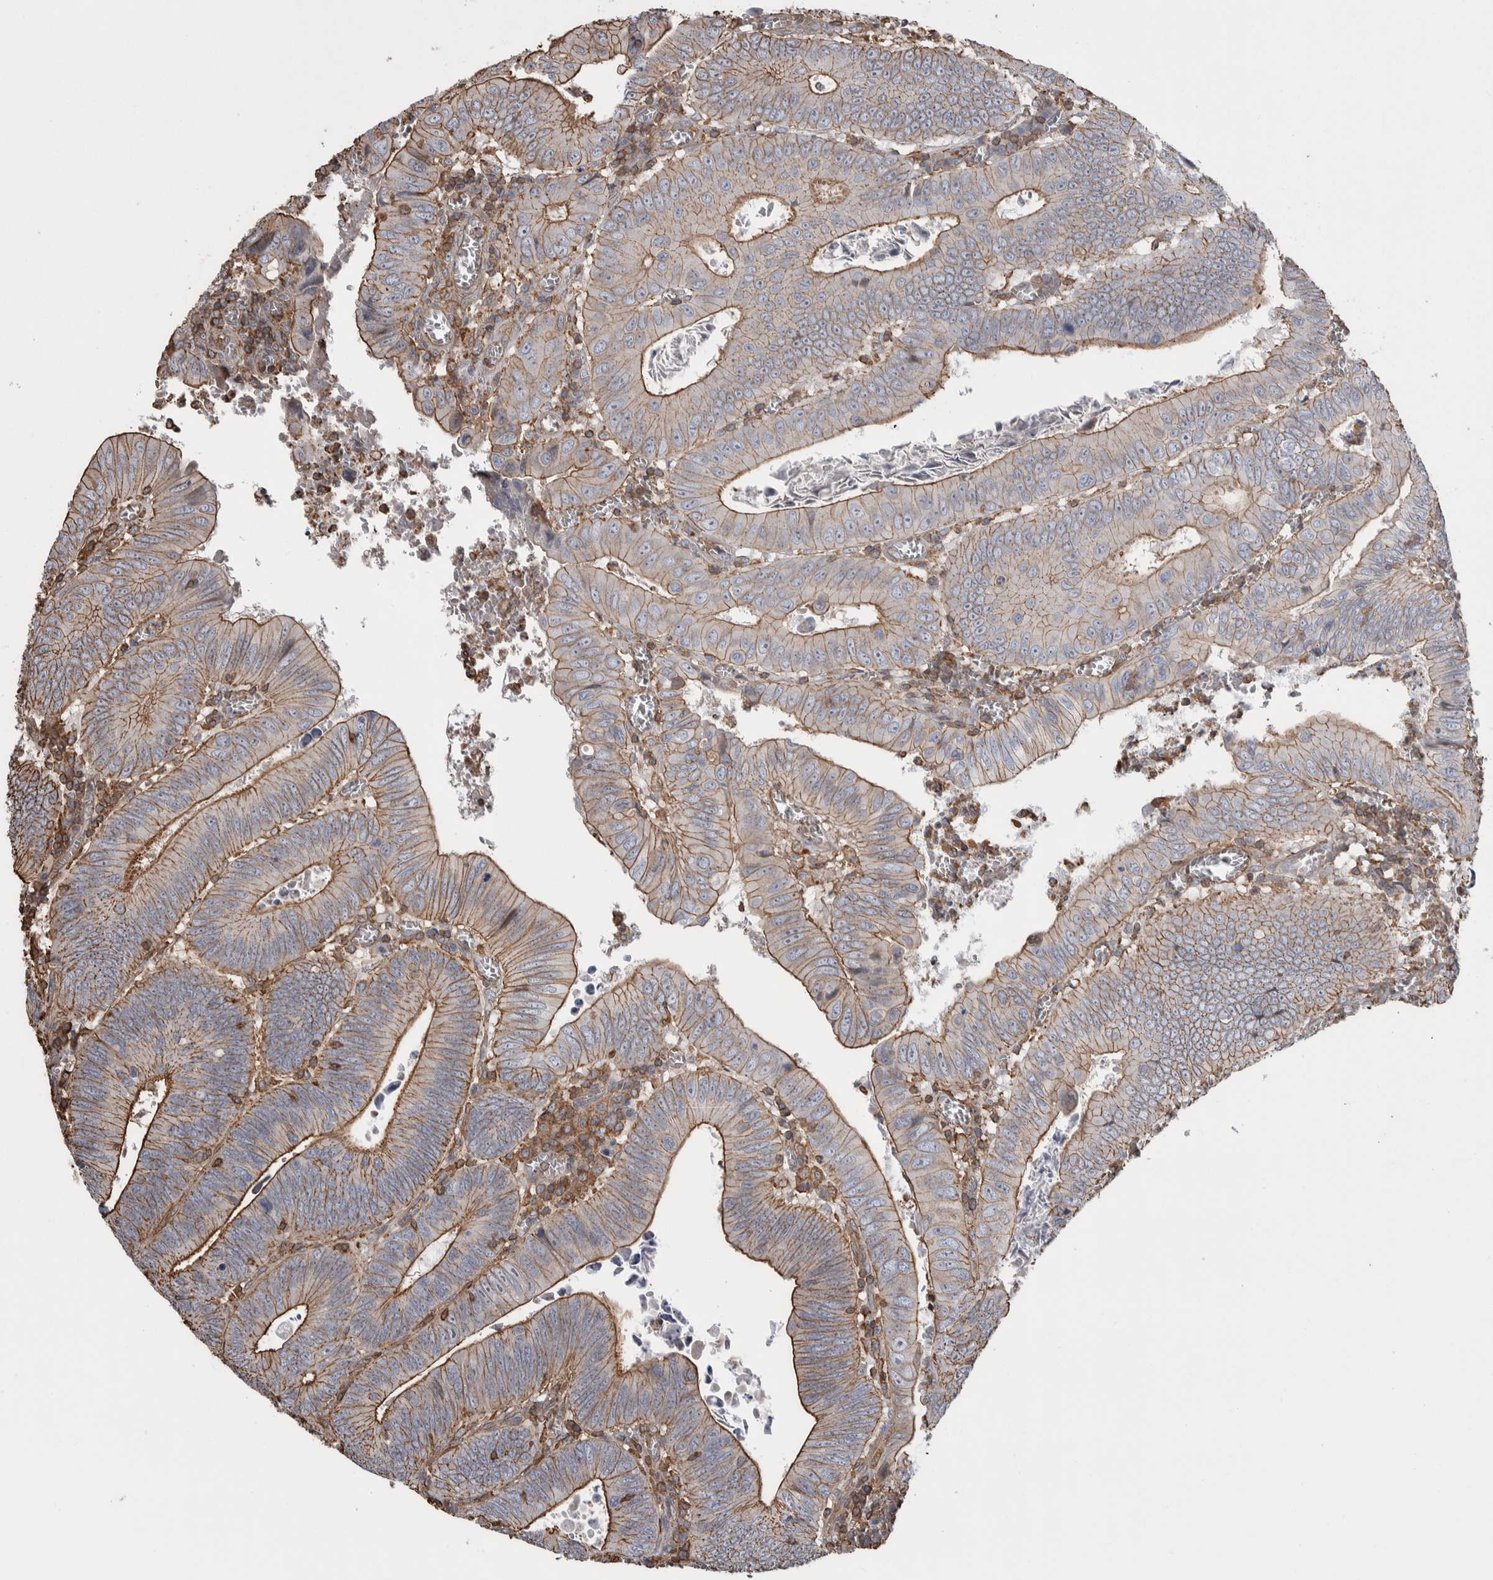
{"staining": {"intensity": "moderate", "quantity": ">75%", "location": "cytoplasmic/membranous"}, "tissue": "colorectal cancer", "cell_type": "Tumor cells", "image_type": "cancer", "snomed": [{"axis": "morphology", "description": "Inflammation, NOS"}, {"axis": "morphology", "description": "Adenocarcinoma, NOS"}, {"axis": "topography", "description": "Colon"}], "caption": "Immunohistochemical staining of human colorectal cancer (adenocarcinoma) exhibits moderate cytoplasmic/membranous protein staining in about >75% of tumor cells. The staining is performed using DAB (3,3'-diaminobenzidine) brown chromogen to label protein expression. The nuclei are counter-stained blue using hematoxylin.", "gene": "ENPP2", "patient": {"sex": "male", "age": 72}}